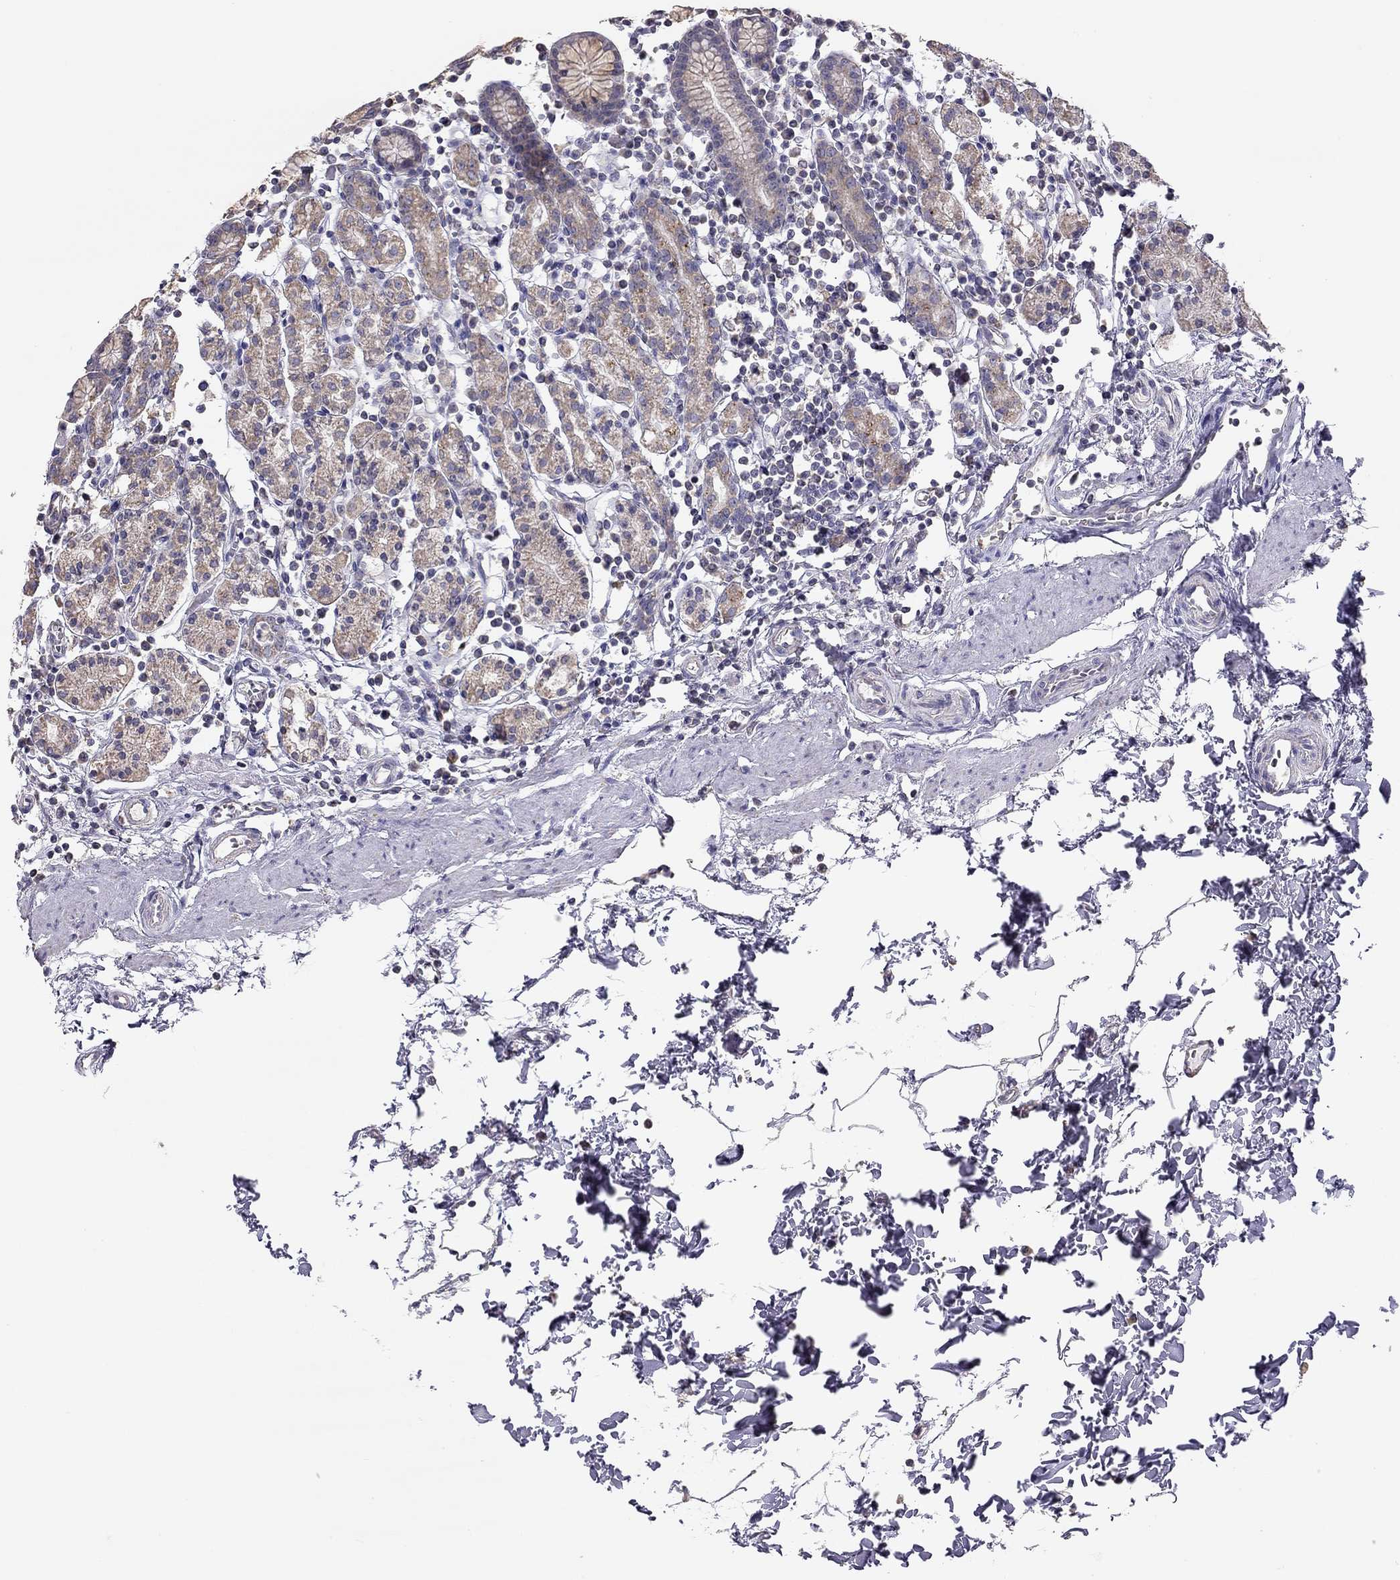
{"staining": {"intensity": "weak", "quantity": "25%-75%", "location": "cytoplasmic/membranous"}, "tissue": "stomach", "cell_type": "Glandular cells", "image_type": "normal", "snomed": [{"axis": "morphology", "description": "Normal tissue, NOS"}, {"axis": "topography", "description": "Stomach, upper"}, {"axis": "topography", "description": "Stomach"}], "caption": "Immunohistochemical staining of benign stomach displays 25%-75% levels of weak cytoplasmic/membranous protein positivity in approximately 25%-75% of glandular cells. (Brightfield microscopy of DAB IHC at high magnification).", "gene": "LRIT3", "patient": {"sex": "male", "age": 62}}